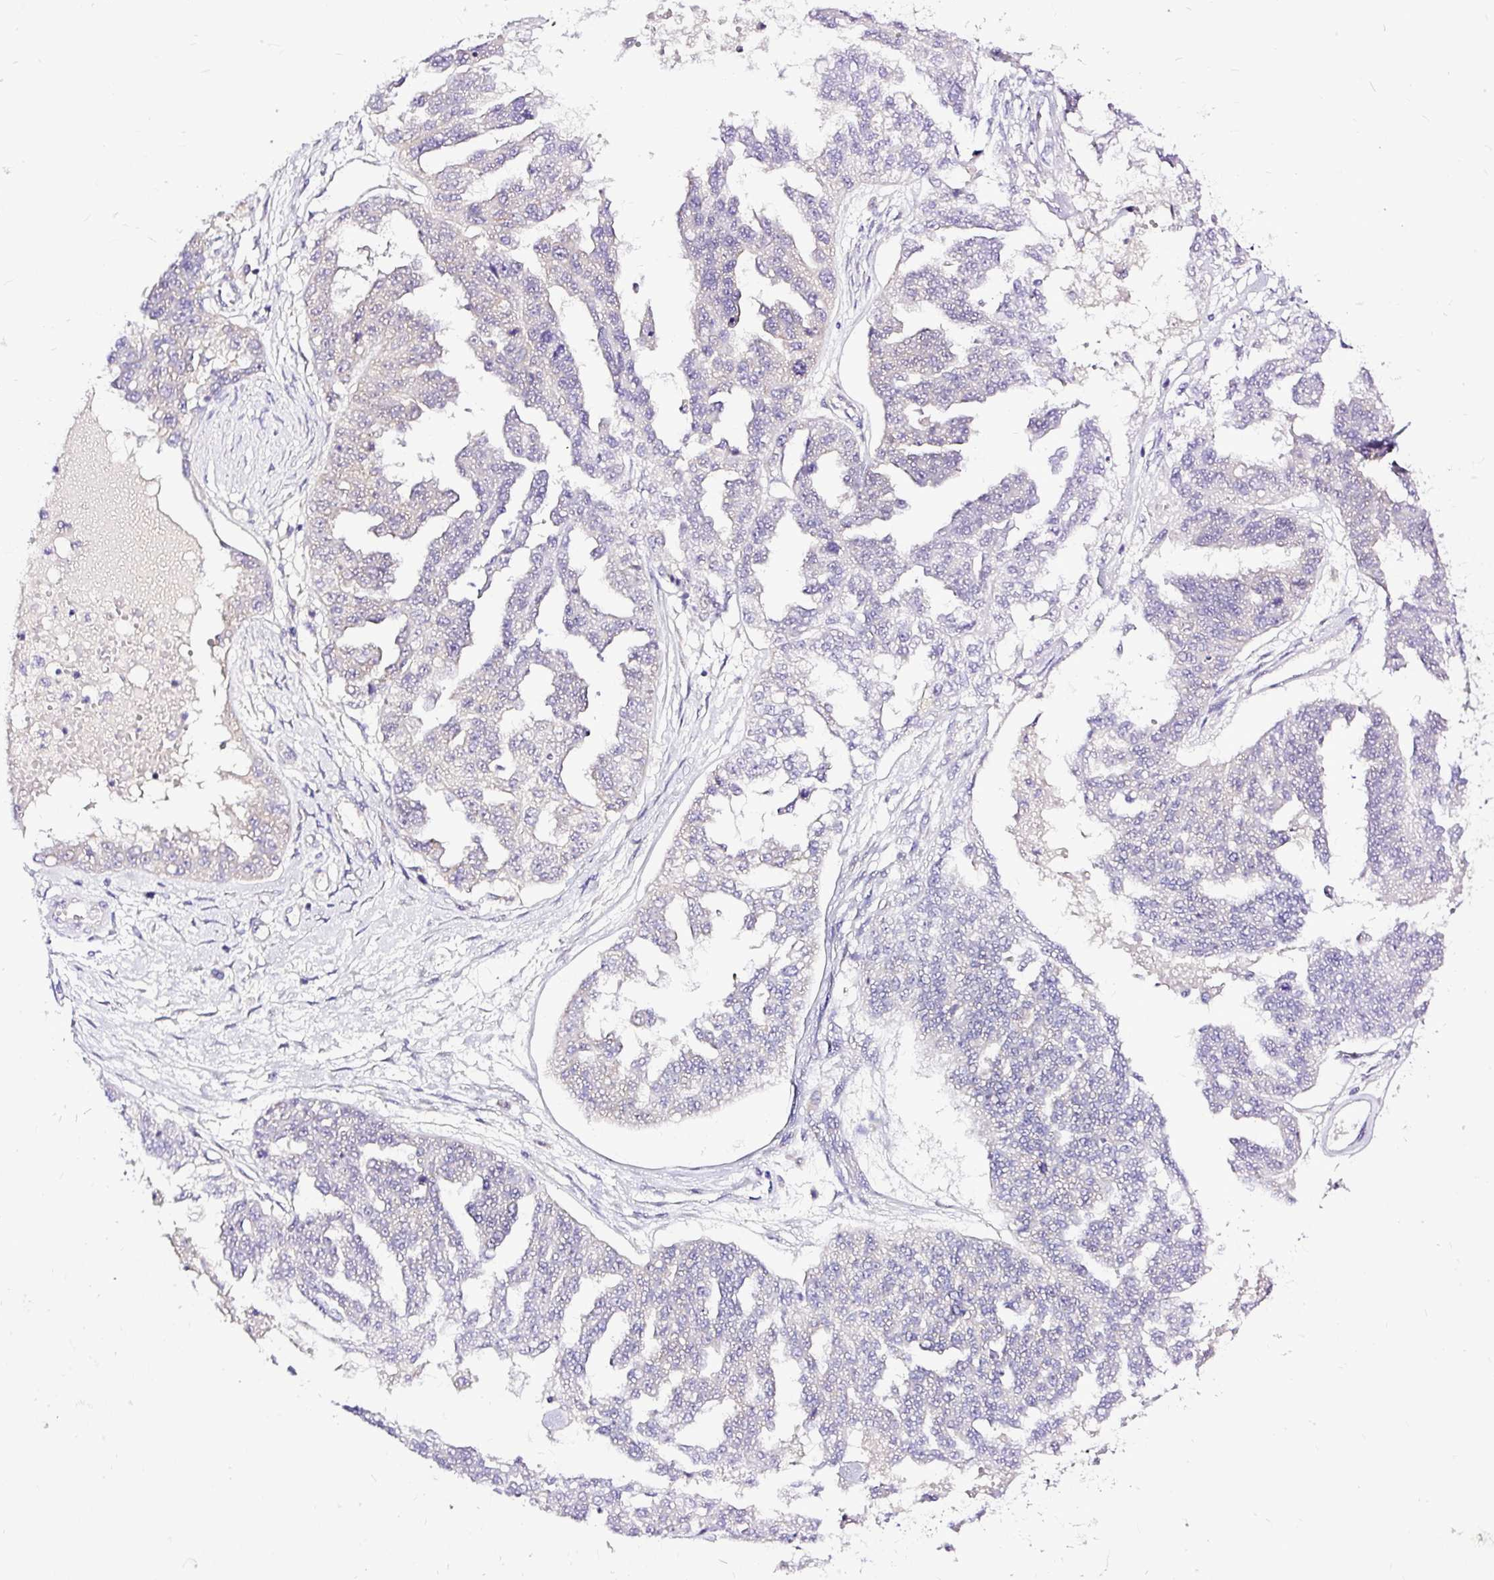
{"staining": {"intensity": "negative", "quantity": "none", "location": "none"}, "tissue": "ovarian cancer", "cell_type": "Tumor cells", "image_type": "cancer", "snomed": [{"axis": "morphology", "description": "Cystadenocarcinoma, serous, NOS"}, {"axis": "topography", "description": "Ovary"}], "caption": "Protein analysis of ovarian cancer reveals no significant expression in tumor cells. The staining is performed using DAB brown chromogen with nuclei counter-stained in using hematoxylin.", "gene": "AMFR", "patient": {"sex": "female", "age": 58}}